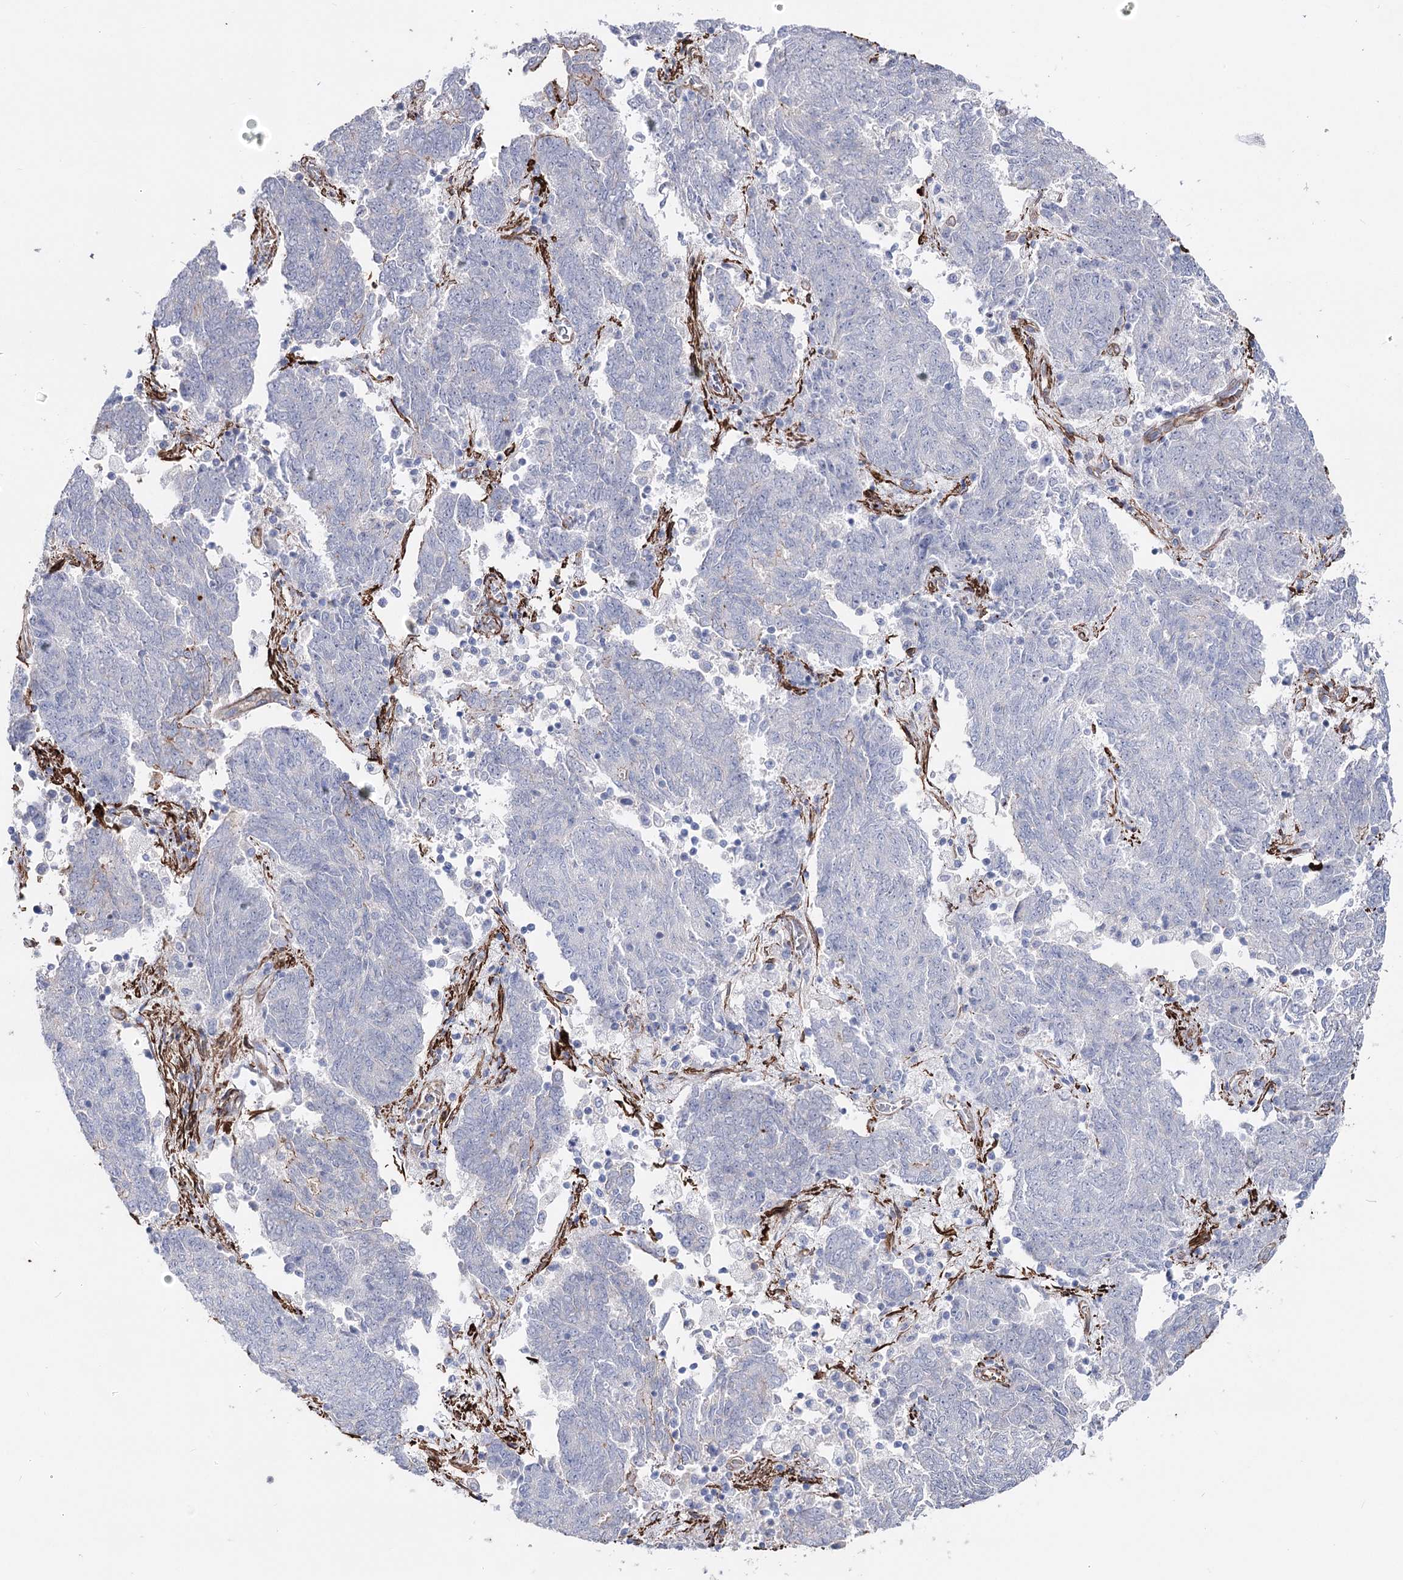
{"staining": {"intensity": "negative", "quantity": "none", "location": "none"}, "tissue": "endometrial cancer", "cell_type": "Tumor cells", "image_type": "cancer", "snomed": [{"axis": "morphology", "description": "Adenocarcinoma, NOS"}, {"axis": "topography", "description": "Endometrium"}], "caption": "Tumor cells are negative for brown protein staining in endometrial adenocarcinoma.", "gene": "ARHGAP20", "patient": {"sex": "female", "age": 80}}